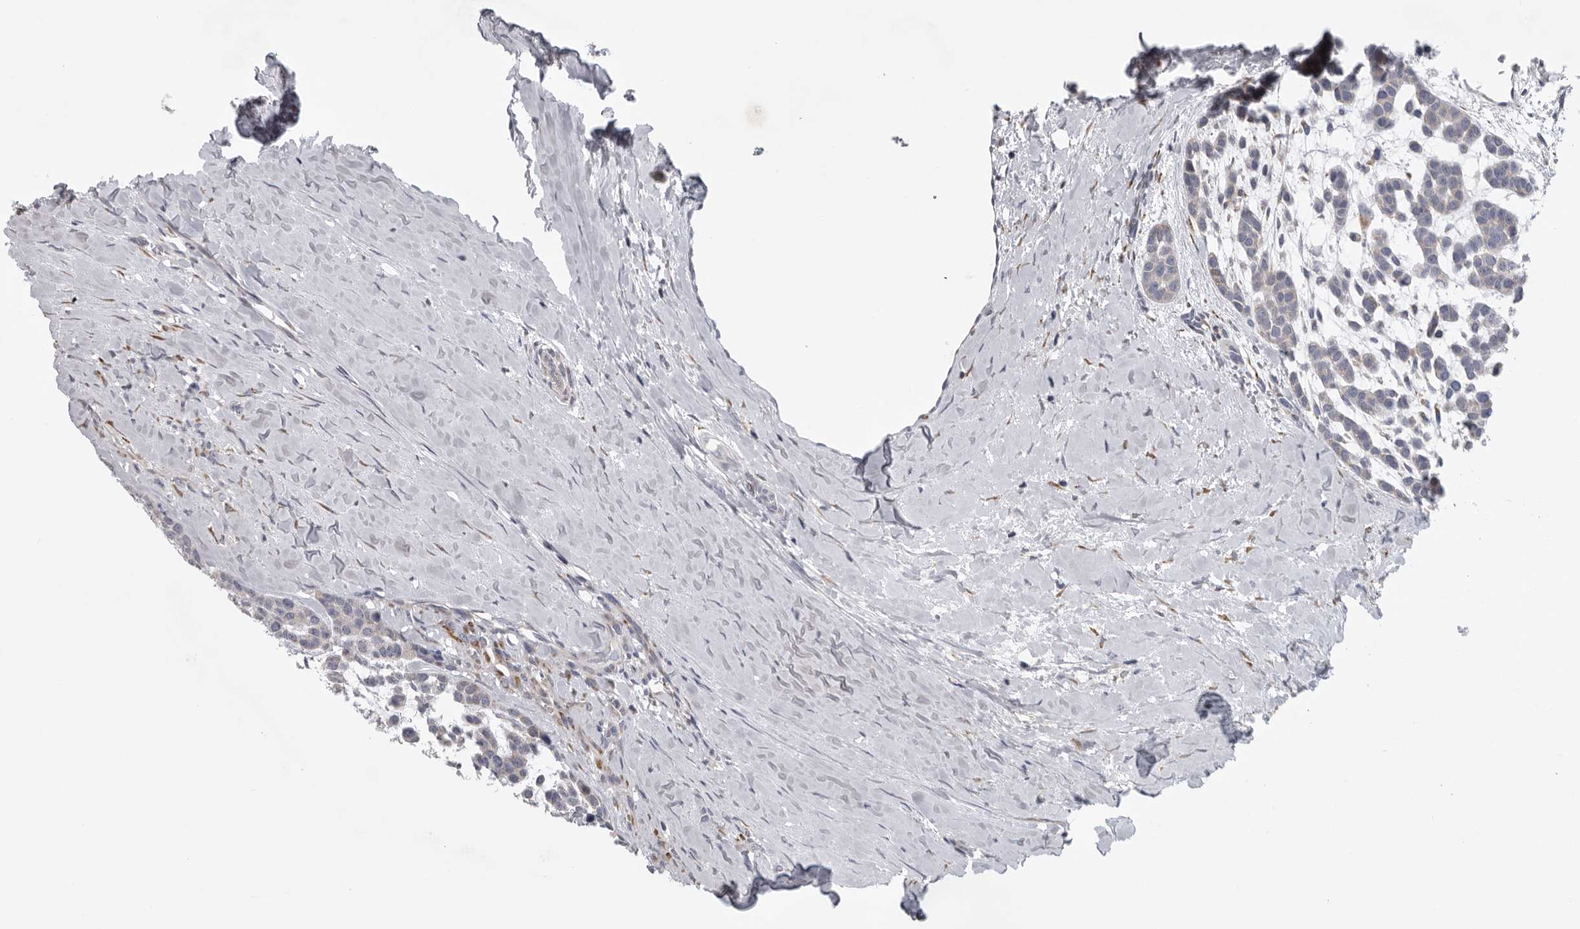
{"staining": {"intensity": "weak", "quantity": "<25%", "location": "cytoplasmic/membranous"}, "tissue": "head and neck cancer", "cell_type": "Tumor cells", "image_type": "cancer", "snomed": [{"axis": "morphology", "description": "Adenocarcinoma, NOS"}, {"axis": "morphology", "description": "Adenoma, NOS"}, {"axis": "topography", "description": "Head-Neck"}], "caption": "Immunohistochemistry of human head and neck cancer (adenocarcinoma) demonstrates no expression in tumor cells. Nuclei are stained in blue.", "gene": "USP24", "patient": {"sex": "female", "age": 55}}